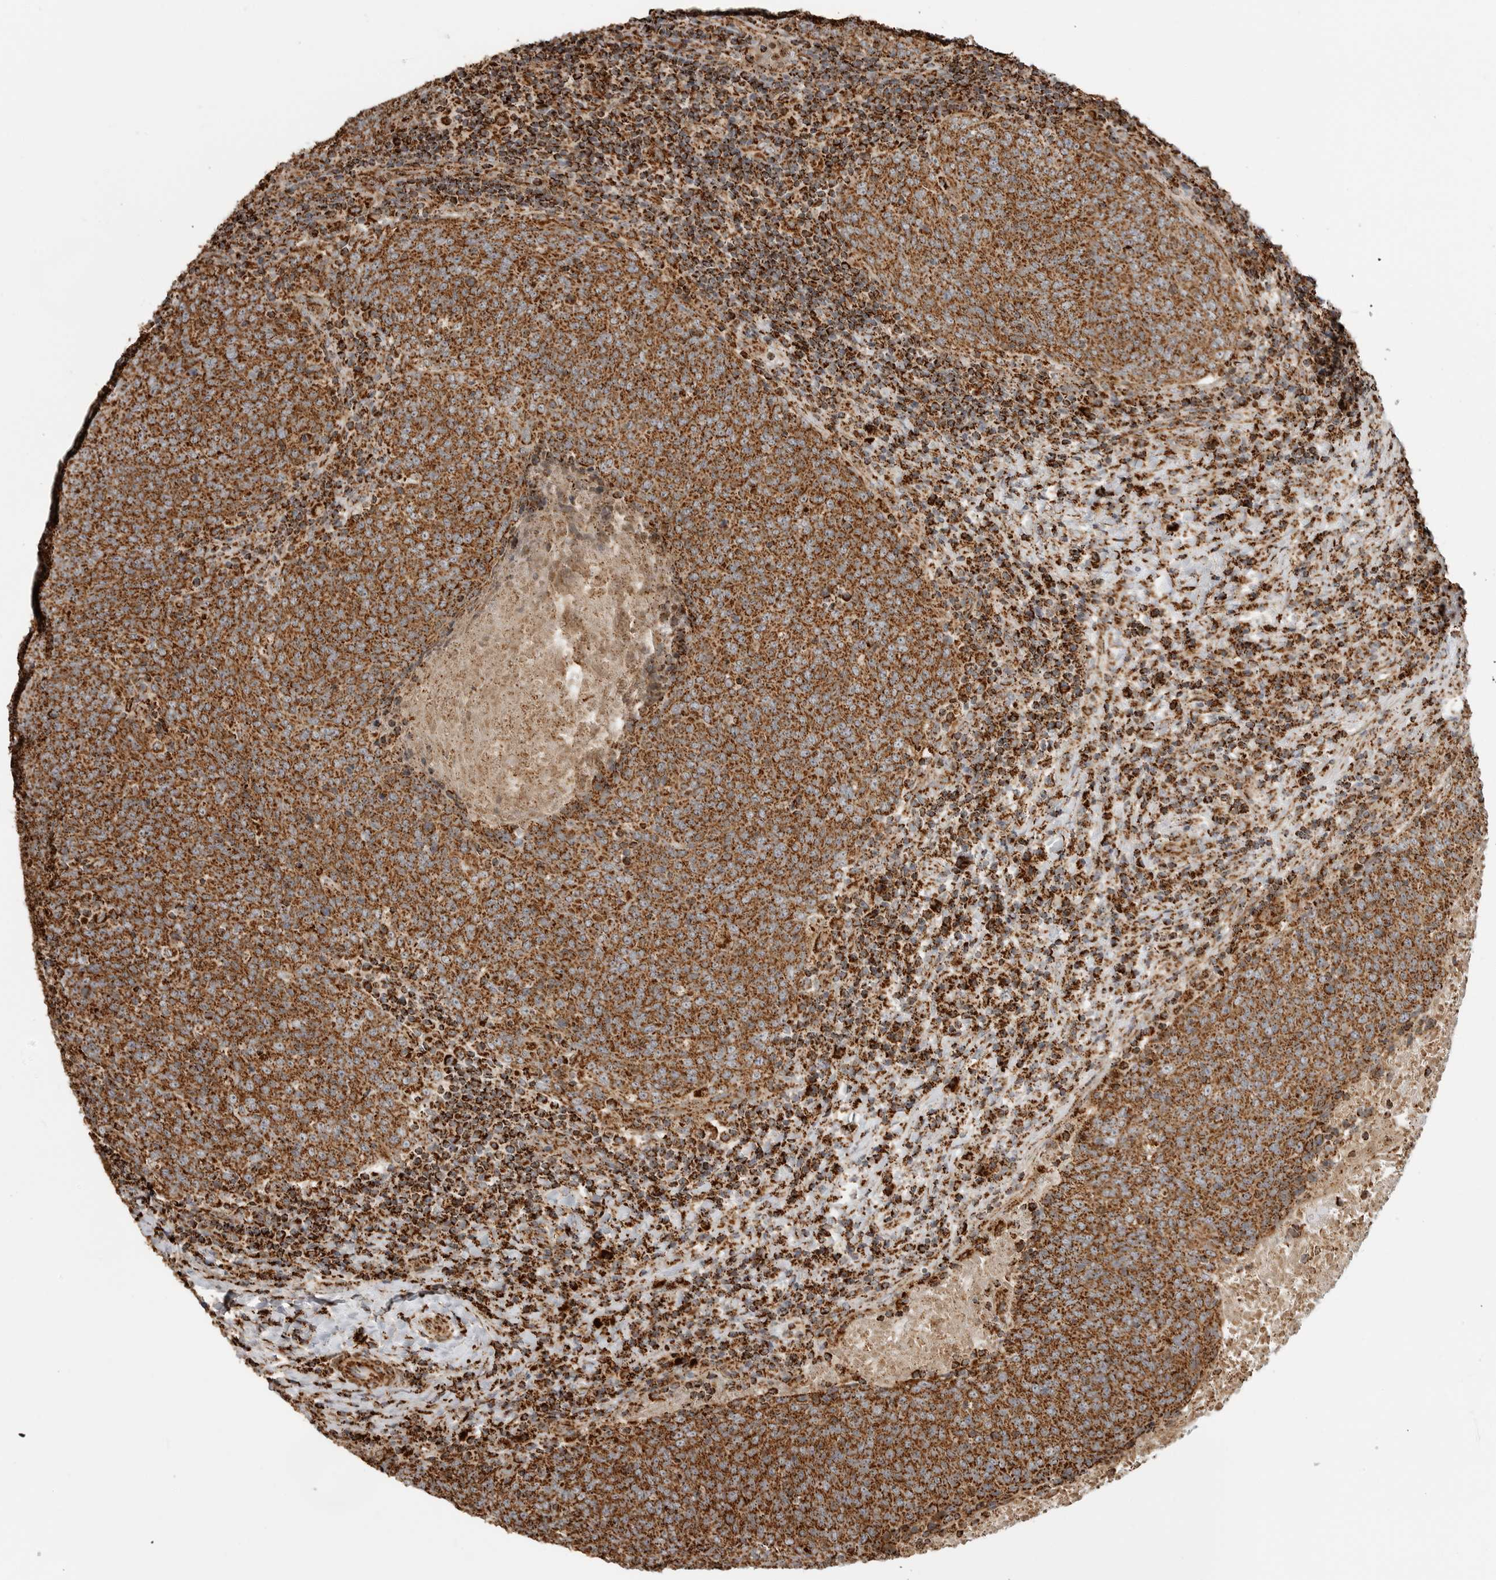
{"staining": {"intensity": "strong", "quantity": ">75%", "location": "cytoplasmic/membranous"}, "tissue": "head and neck cancer", "cell_type": "Tumor cells", "image_type": "cancer", "snomed": [{"axis": "morphology", "description": "Squamous cell carcinoma, NOS"}, {"axis": "morphology", "description": "Squamous cell carcinoma, metastatic, NOS"}, {"axis": "topography", "description": "Lymph node"}, {"axis": "topography", "description": "Head-Neck"}], "caption": "An image of metastatic squamous cell carcinoma (head and neck) stained for a protein demonstrates strong cytoplasmic/membranous brown staining in tumor cells. Nuclei are stained in blue.", "gene": "BMP2K", "patient": {"sex": "male", "age": 62}}